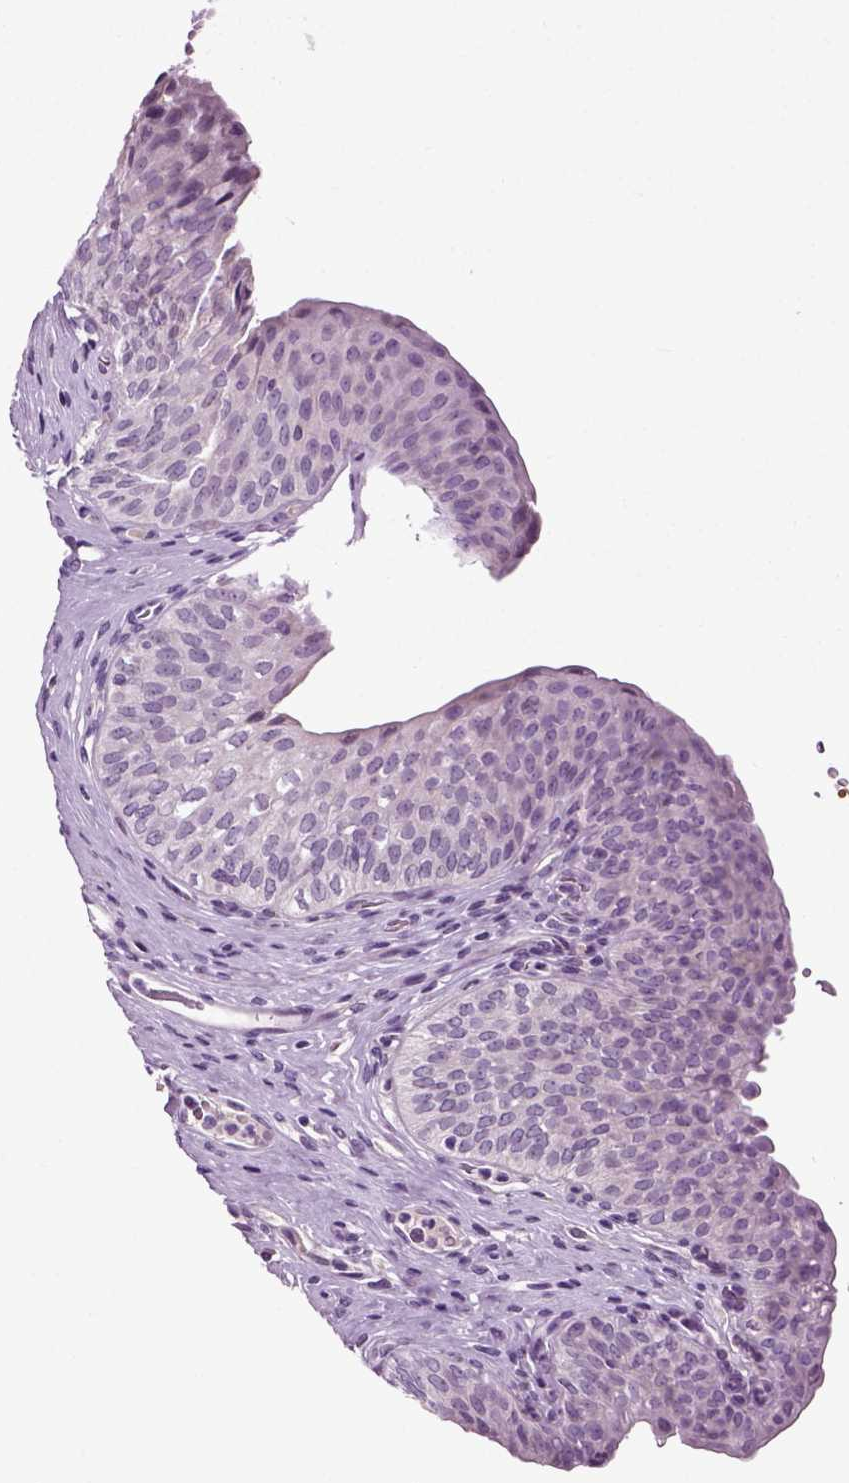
{"staining": {"intensity": "negative", "quantity": "none", "location": "none"}, "tissue": "urinary bladder", "cell_type": "Urothelial cells", "image_type": "normal", "snomed": [{"axis": "morphology", "description": "Normal tissue, NOS"}, {"axis": "topography", "description": "Urinary bladder"}], "caption": "The IHC photomicrograph has no significant expression in urothelial cells of urinary bladder.", "gene": "SPATA17", "patient": {"sex": "male", "age": 66}}